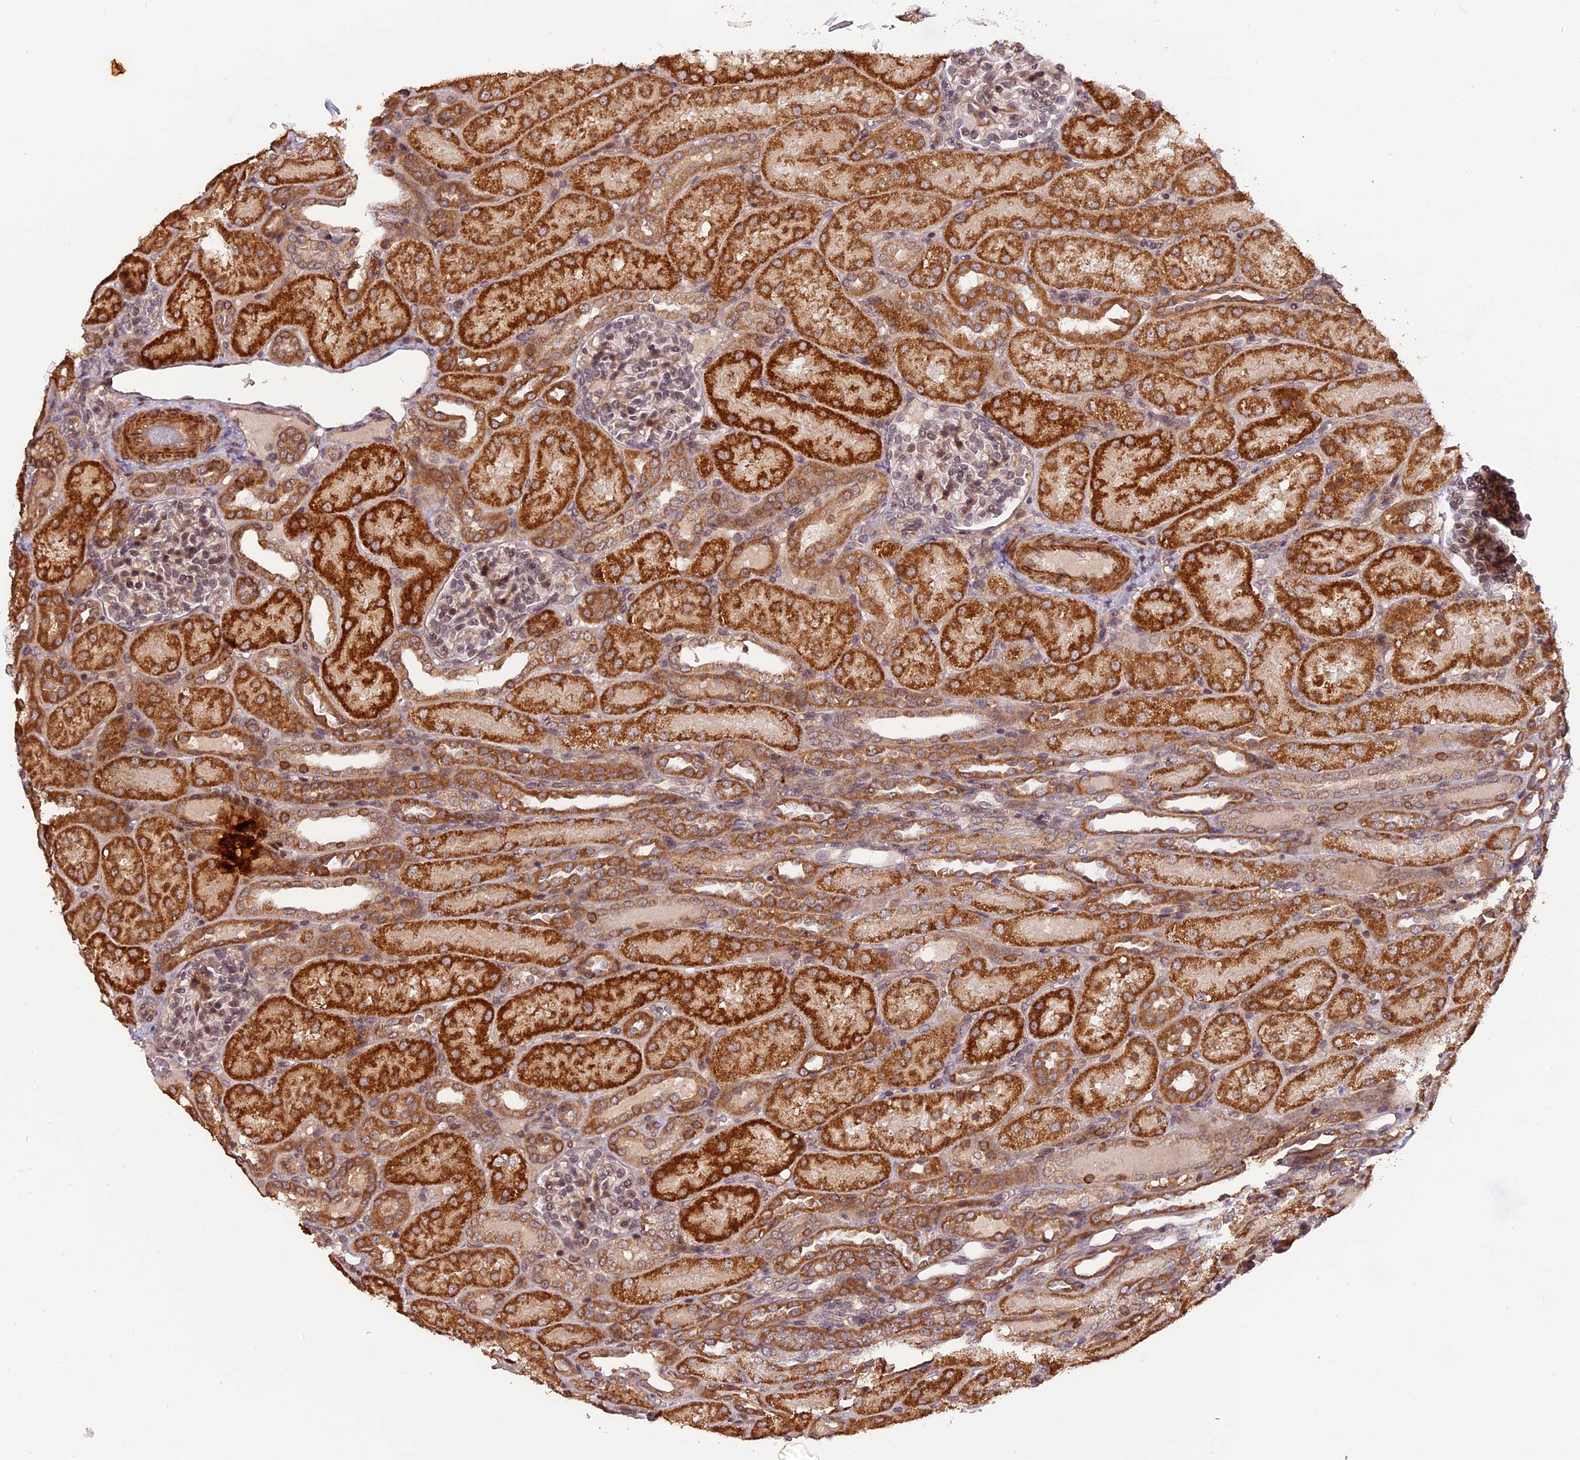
{"staining": {"intensity": "moderate", "quantity": "25%-75%", "location": "cytoplasmic/membranous,nuclear"}, "tissue": "kidney", "cell_type": "Cells in glomeruli", "image_type": "normal", "snomed": [{"axis": "morphology", "description": "Normal tissue, NOS"}, {"axis": "topography", "description": "Kidney"}], "caption": "A high-resolution photomicrograph shows IHC staining of unremarkable kidney, which exhibits moderate cytoplasmic/membranous,nuclear positivity in about 25%-75% of cells in glomeruli. (DAB (3,3'-diaminobenzidine) IHC with brightfield microscopy, high magnification).", "gene": "ZNF480", "patient": {"sex": "male", "age": 1}}